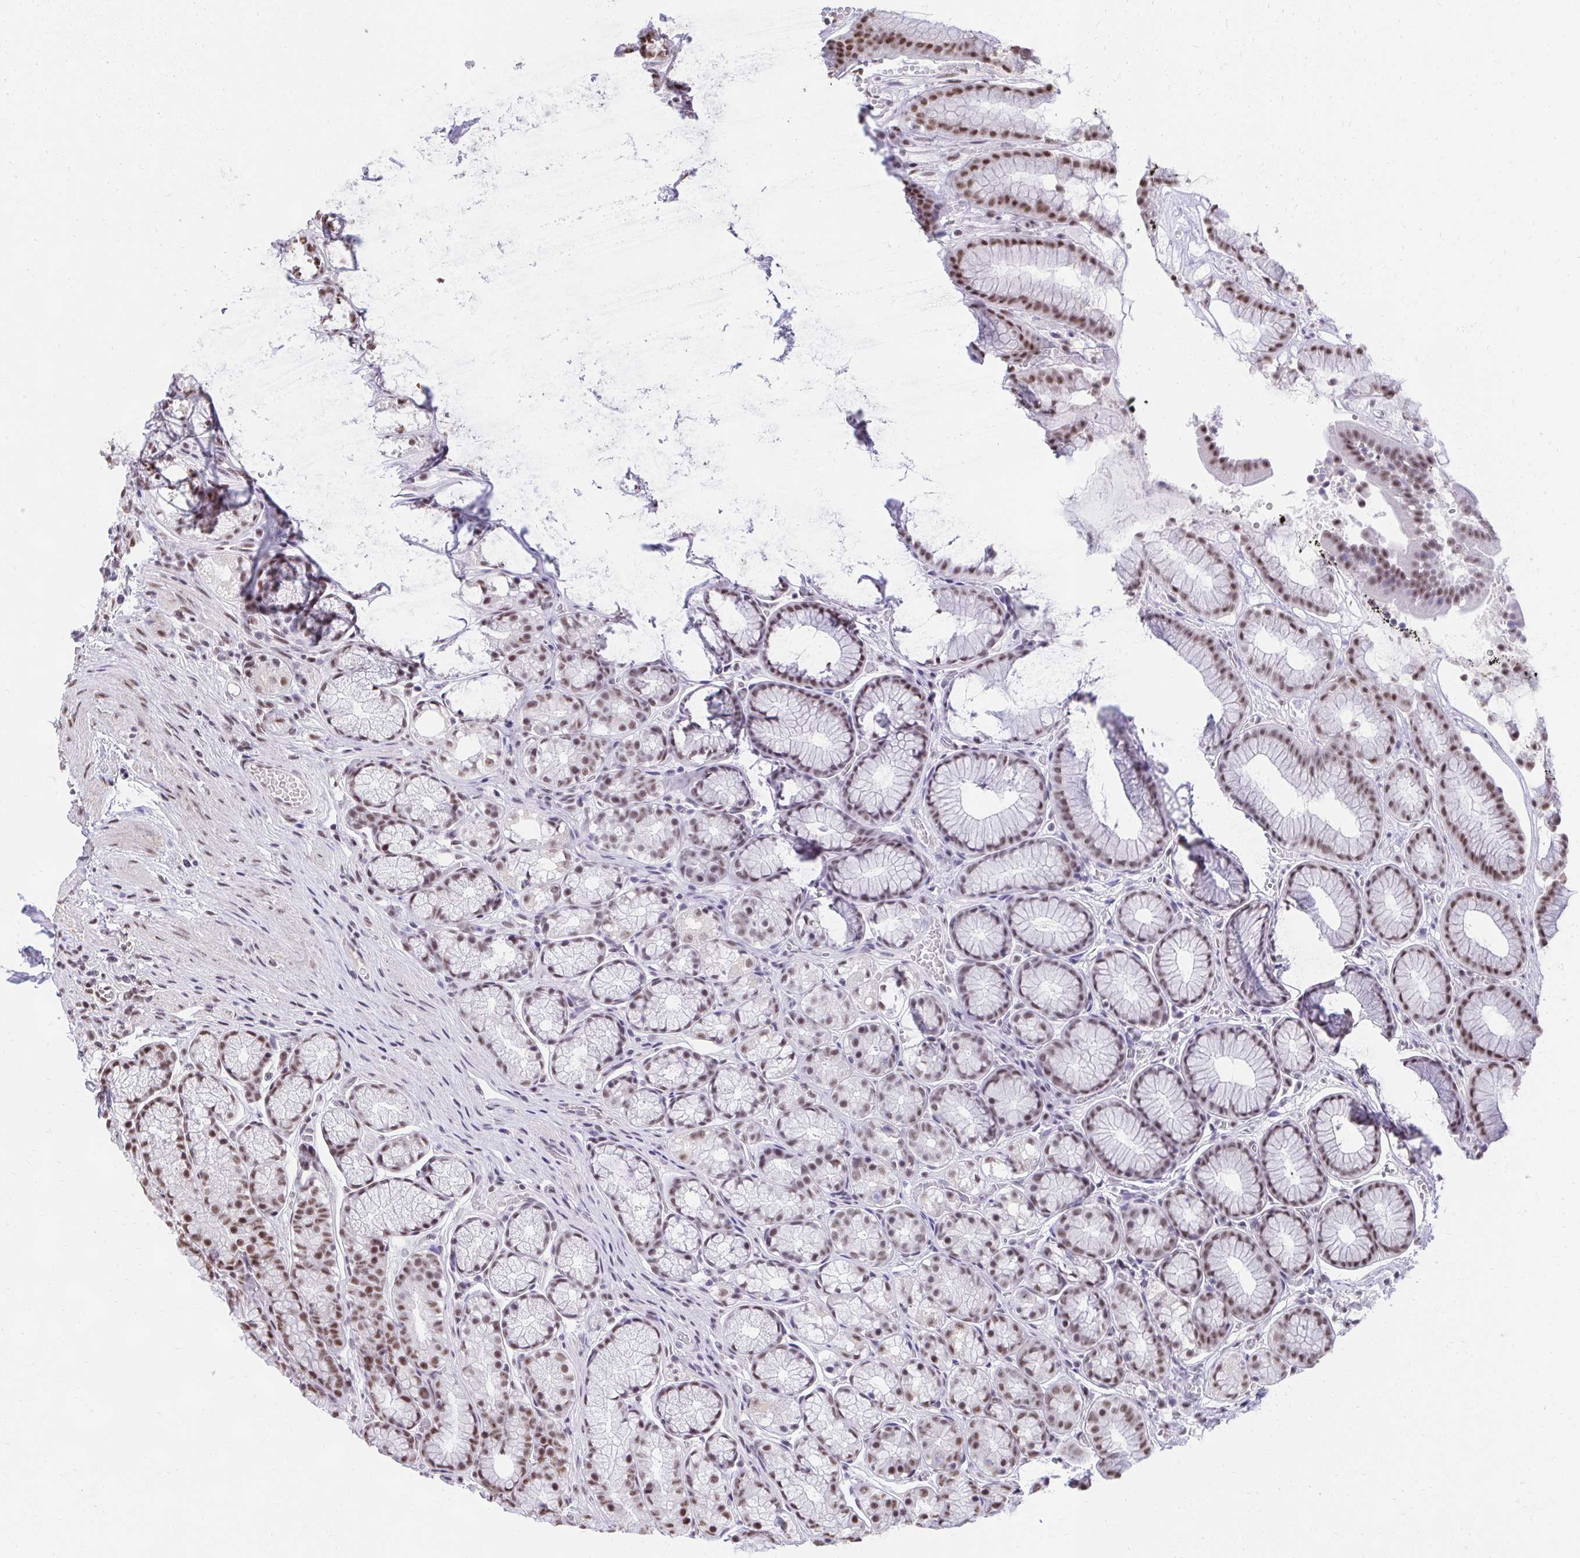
{"staining": {"intensity": "moderate", "quantity": "25%-75%", "location": "nuclear"}, "tissue": "stomach", "cell_type": "Glandular cells", "image_type": "normal", "snomed": [{"axis": "morphology", "description": "Normal tissue, NOS"}, {"axis": "topography", "description": "Smooth muscle"}, {"axis": "topography", "description": "Stomach"}], "caption": "IHC image of normal human stomach stained for a protein (brown), which displays medium levels of moderate nuclear positivity in about 25%-75% of glandular cells.", "gene": "SYNE4", "patient": {"sex": "male", "age": 70}}